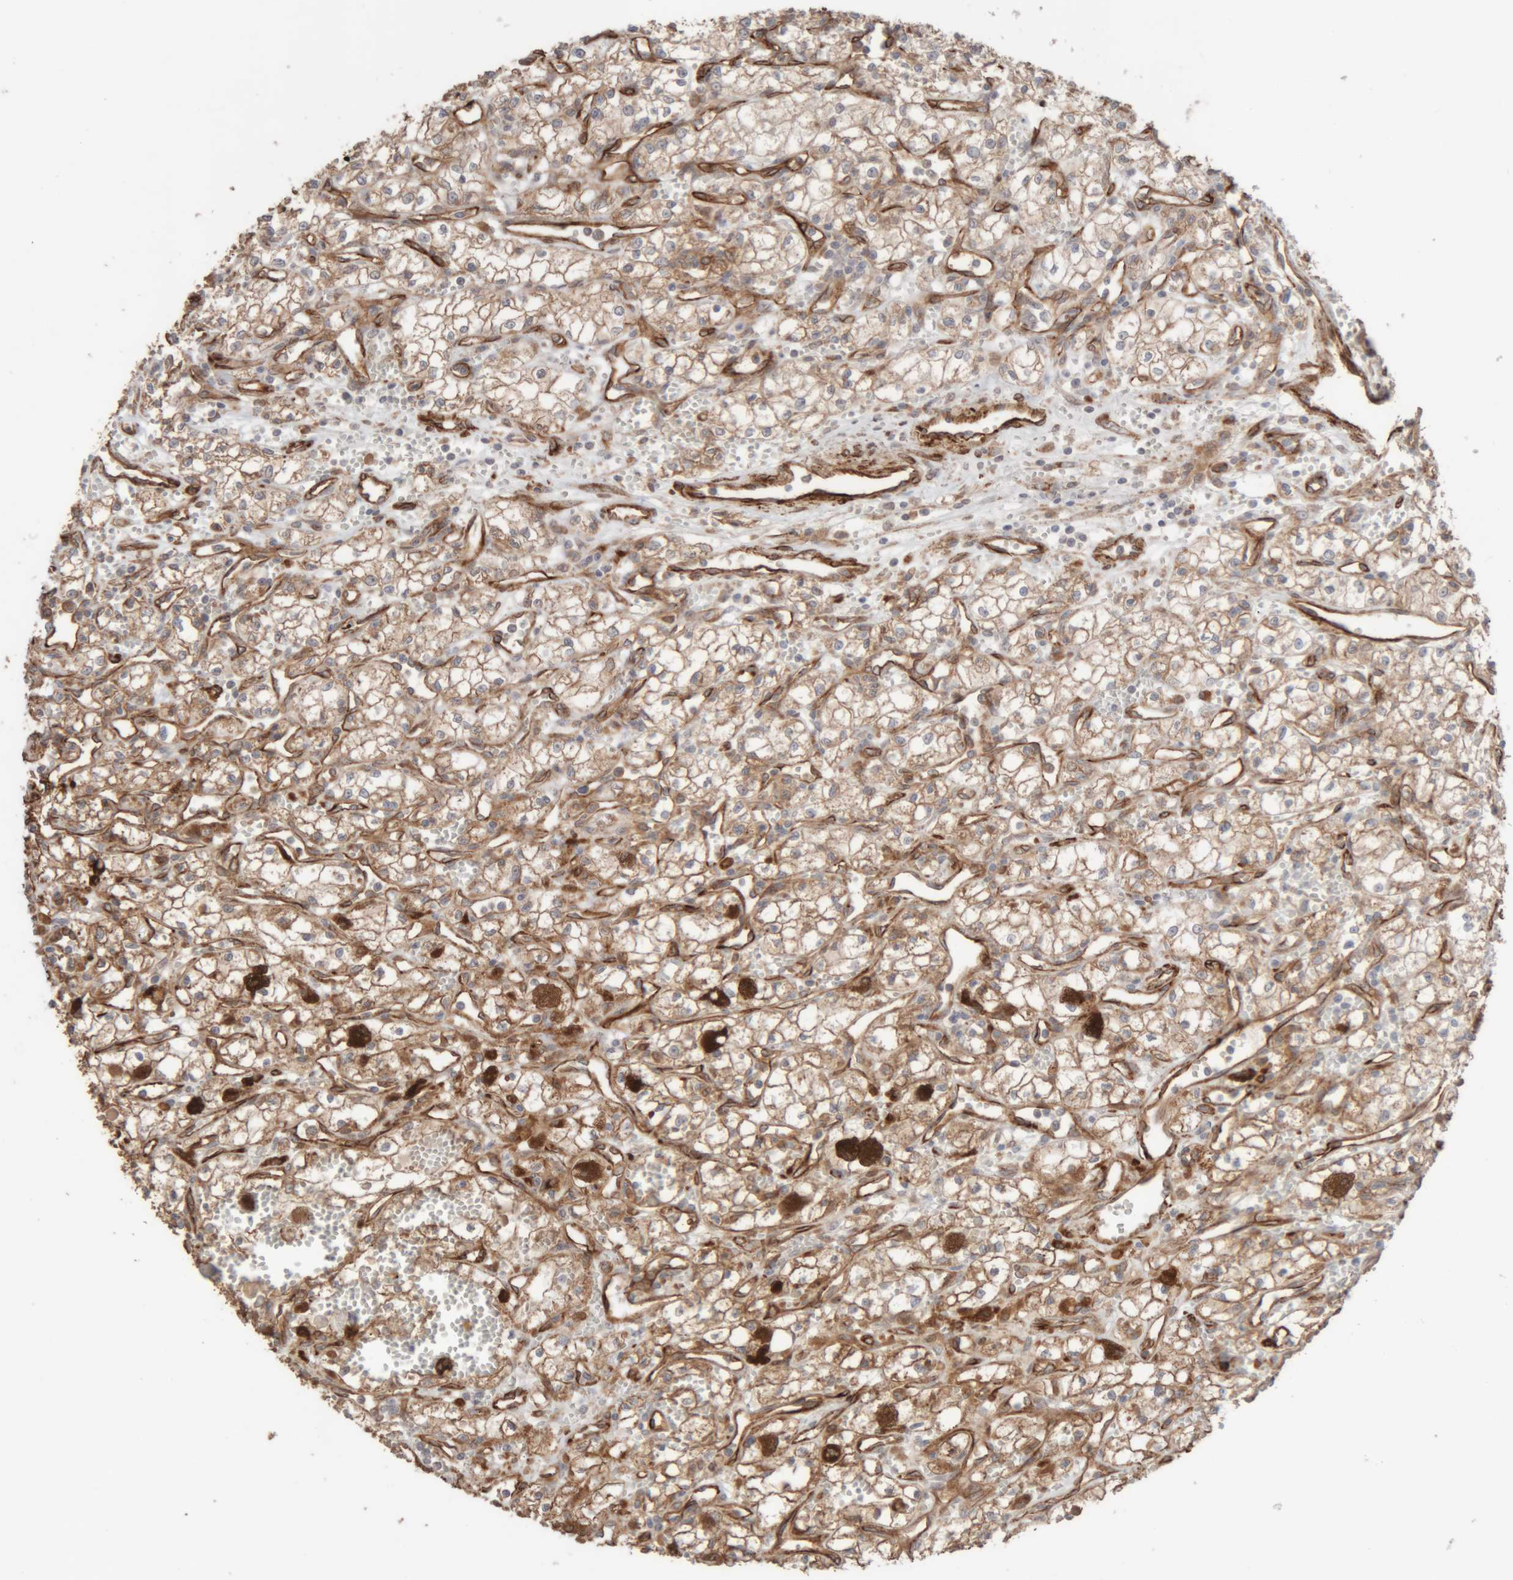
{"staining": {"intensity": "weak", "quantity": "25%-75%", "location": "cytoplasmic/membranous"}, "tissue": "renal cancer", "cell_type": "Tumor cells", "image_type": "cancer", "snomed": [{"axis": "morphology", "description": "Adenocarcinoma, NOS"}, {"axis": "topography", "description": "Kidney"}], "caption": "A brown stain highlights weak cytoplasmic/membranous expression of a protein in human renal cancer tumor cells. (Brightfield microscopy of DAB IHC at high magnification).", "gene": "RAB32", "patient": {"sex": "male", "age": 59}}